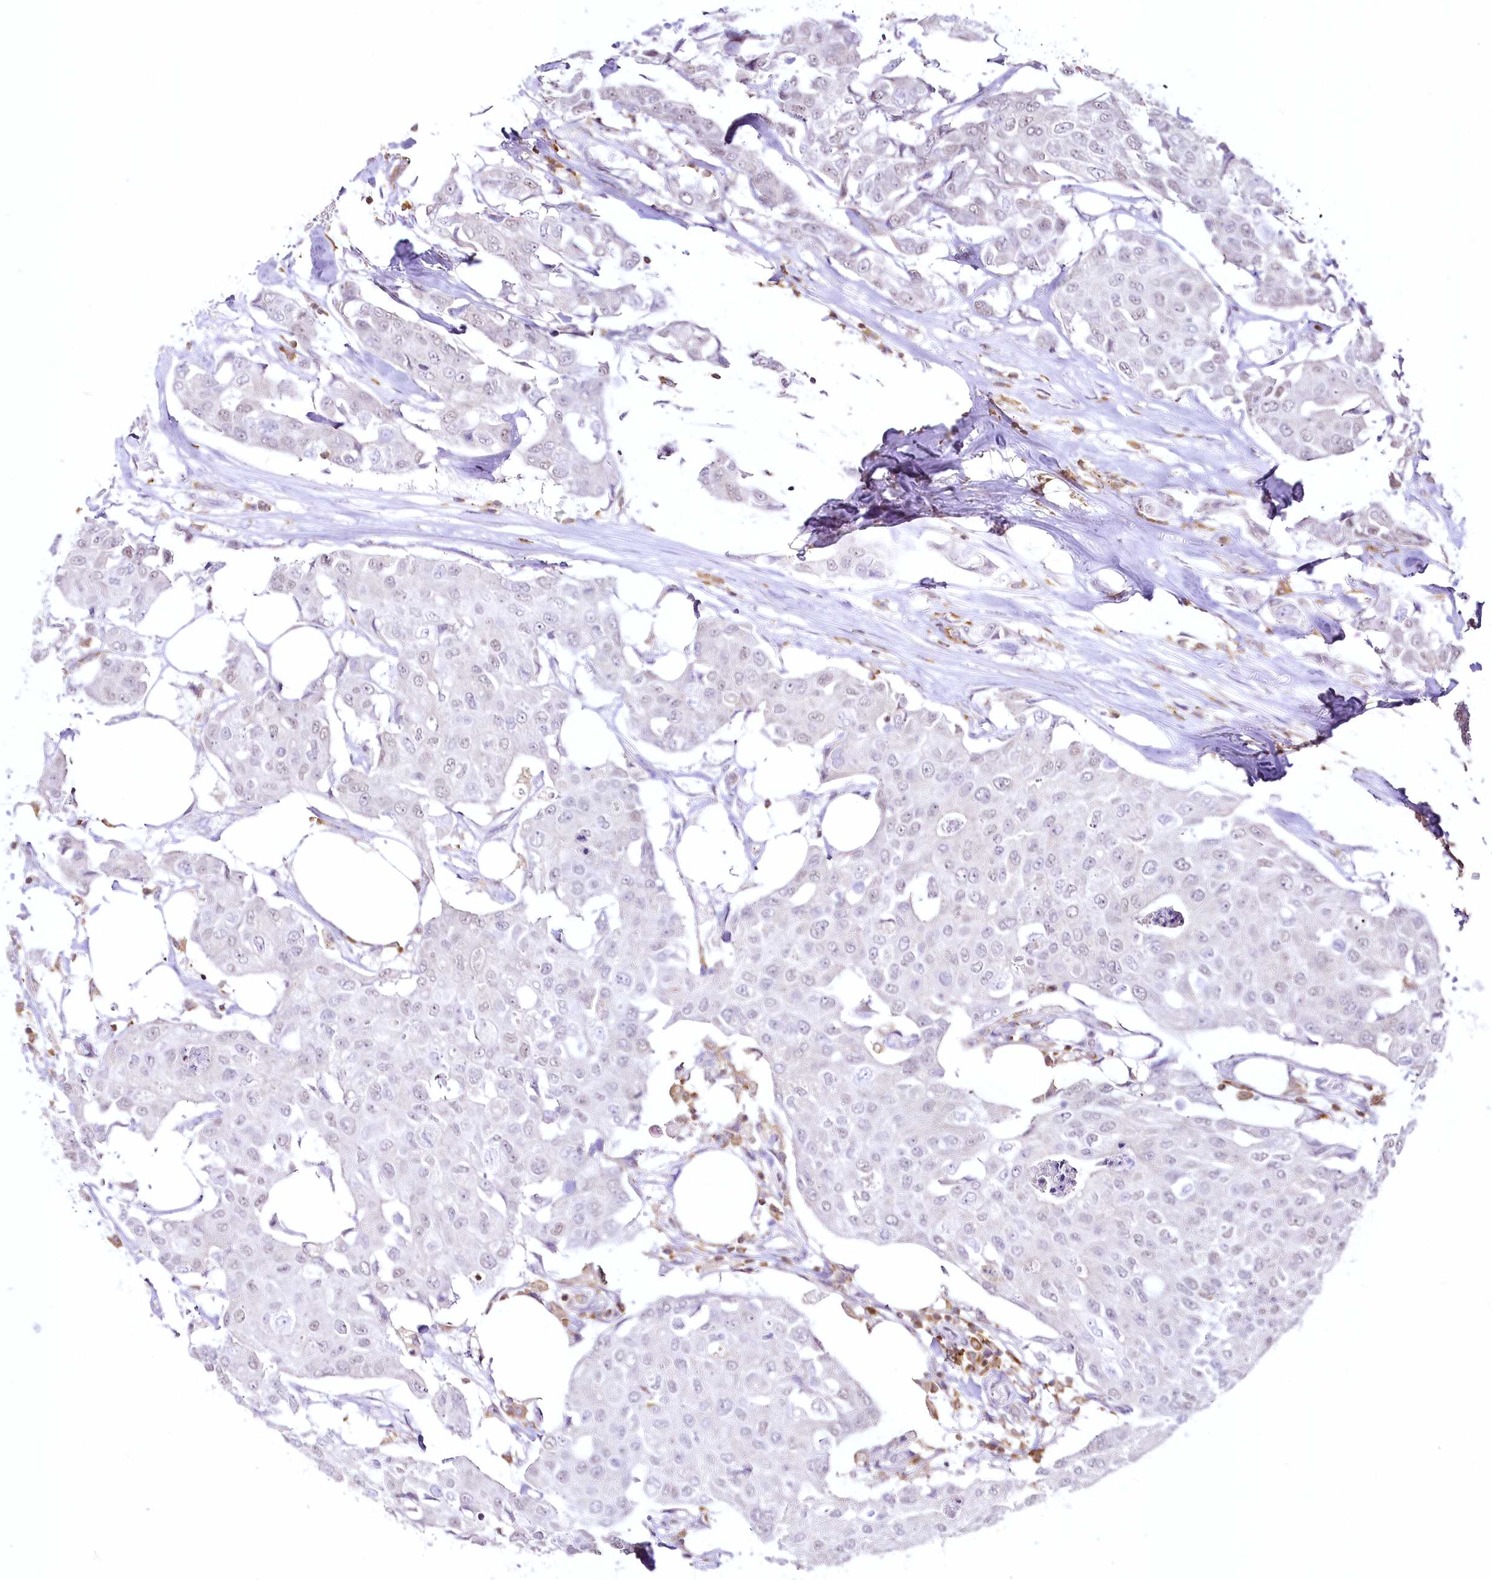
{"staining": {"intensity": "negative", "quantity": "none", "location": "none"}, "tissue": "breast cancer", "cell_type": "Tumor cells", "image_type": "cancer", "snomed": [{"axis": "morphology", "description": "Duct carcinoma"}, {"axis": "topography", "description": "Breast"}], "caption": "Immunohistochemical staining of breast cancer reveals no significant expression in tumor cells.", "gene": "DOCK2", "patient": {"sex": "female", "age": 80}}